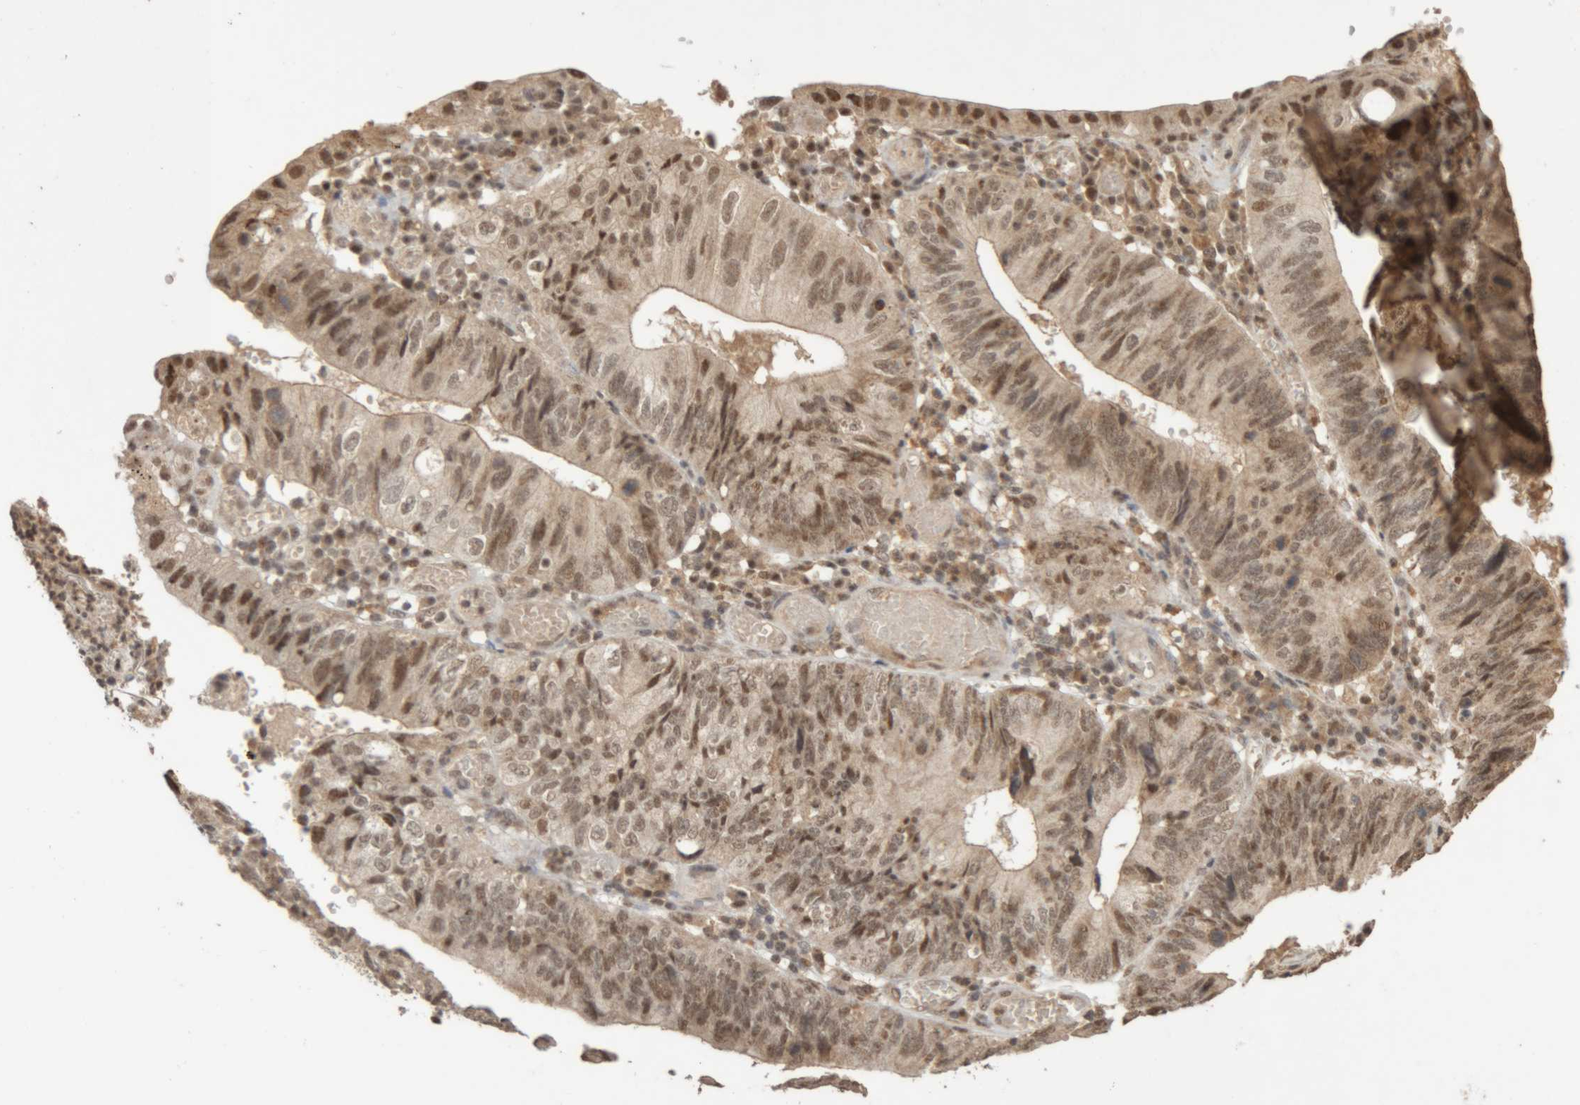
{"staining": {"intensity": "moderate", "quantity": ">75%", "location": "nuclear"}, "tissue": "stomach cancer", "cell_type": "Tumor cells", "image_type": "cancer", "snomed": [{"axis": "morphology", "description": "Adenocarcinoma, NOS"}, {"axis": "topography", "description": "Stomach"}], "caption": "DAB (3,3'-diaminobenzidine) immunohistochemical staining of human stomach adenocarcinoma displays moderate nuclear protein positivity in approximately >75% of tumor cells. The protein is shown in brown color, while the nuclei are stained blue.", "gene": "KEAP1", "patient": {"sex": "male", "age": 59}}